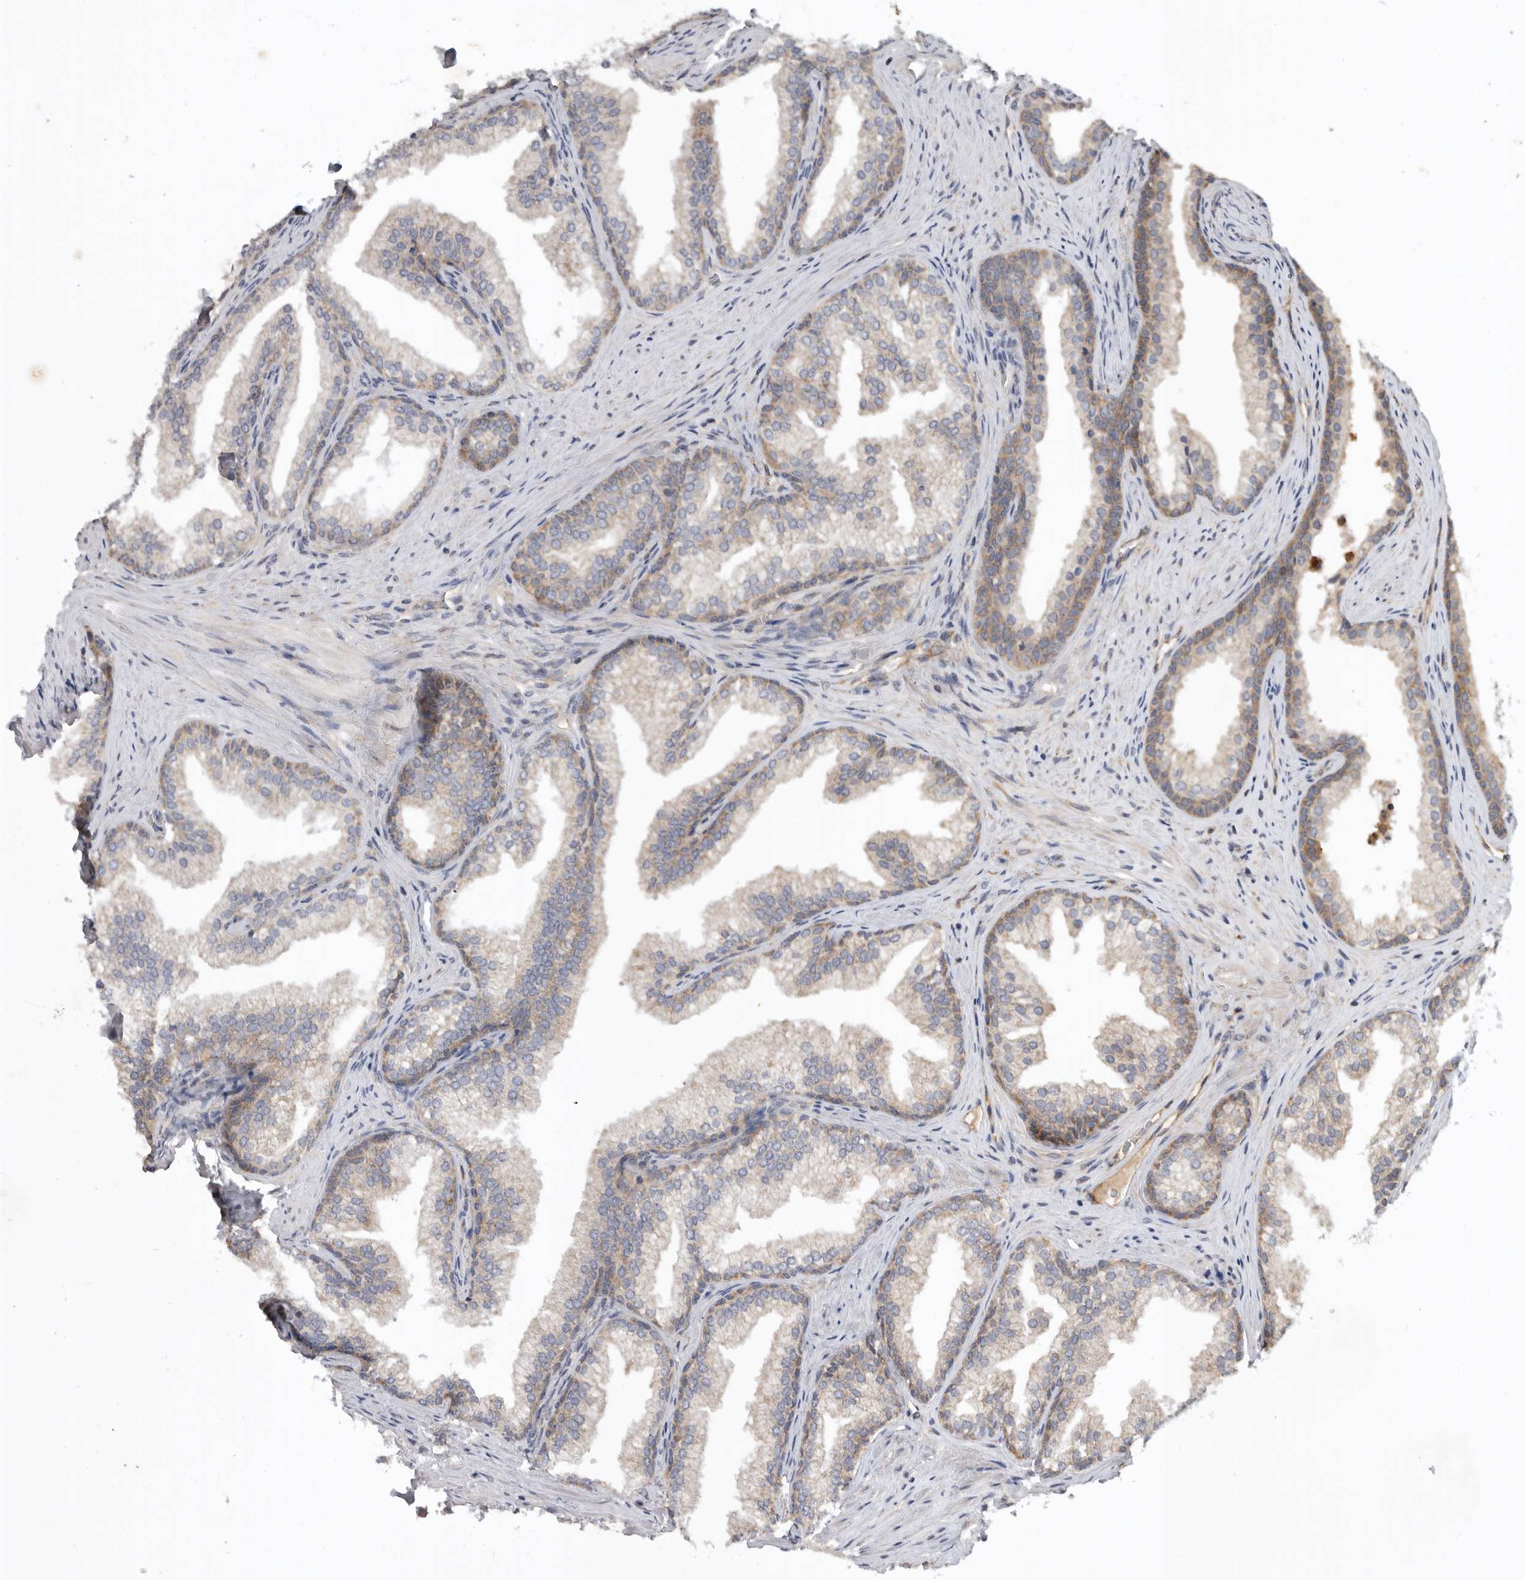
{"staining": {"intensity": "moderate", "quantity": "<25%", "location": "cytoplasmic/membranous"}, "tissue": "prostate", "cell_type": "Glandular cells", "image_type": "normal", "snomed": [{"axis": "morphology", "description": "Normal tissue, NOS"}, {"axis": "topography", "description": "Prostate"}], "caption": "Protein staining of normal prostate demonstrates moderate cytoplasmic/membranous positivity in about <25% of glandular cells. The staining is performed using DAB brown chromogen to label protein expression. The nuclei are counter-stained blue using hematoxylin.", "gene": "C1orf109", "patient": {"sex": "male", "age": 76}}